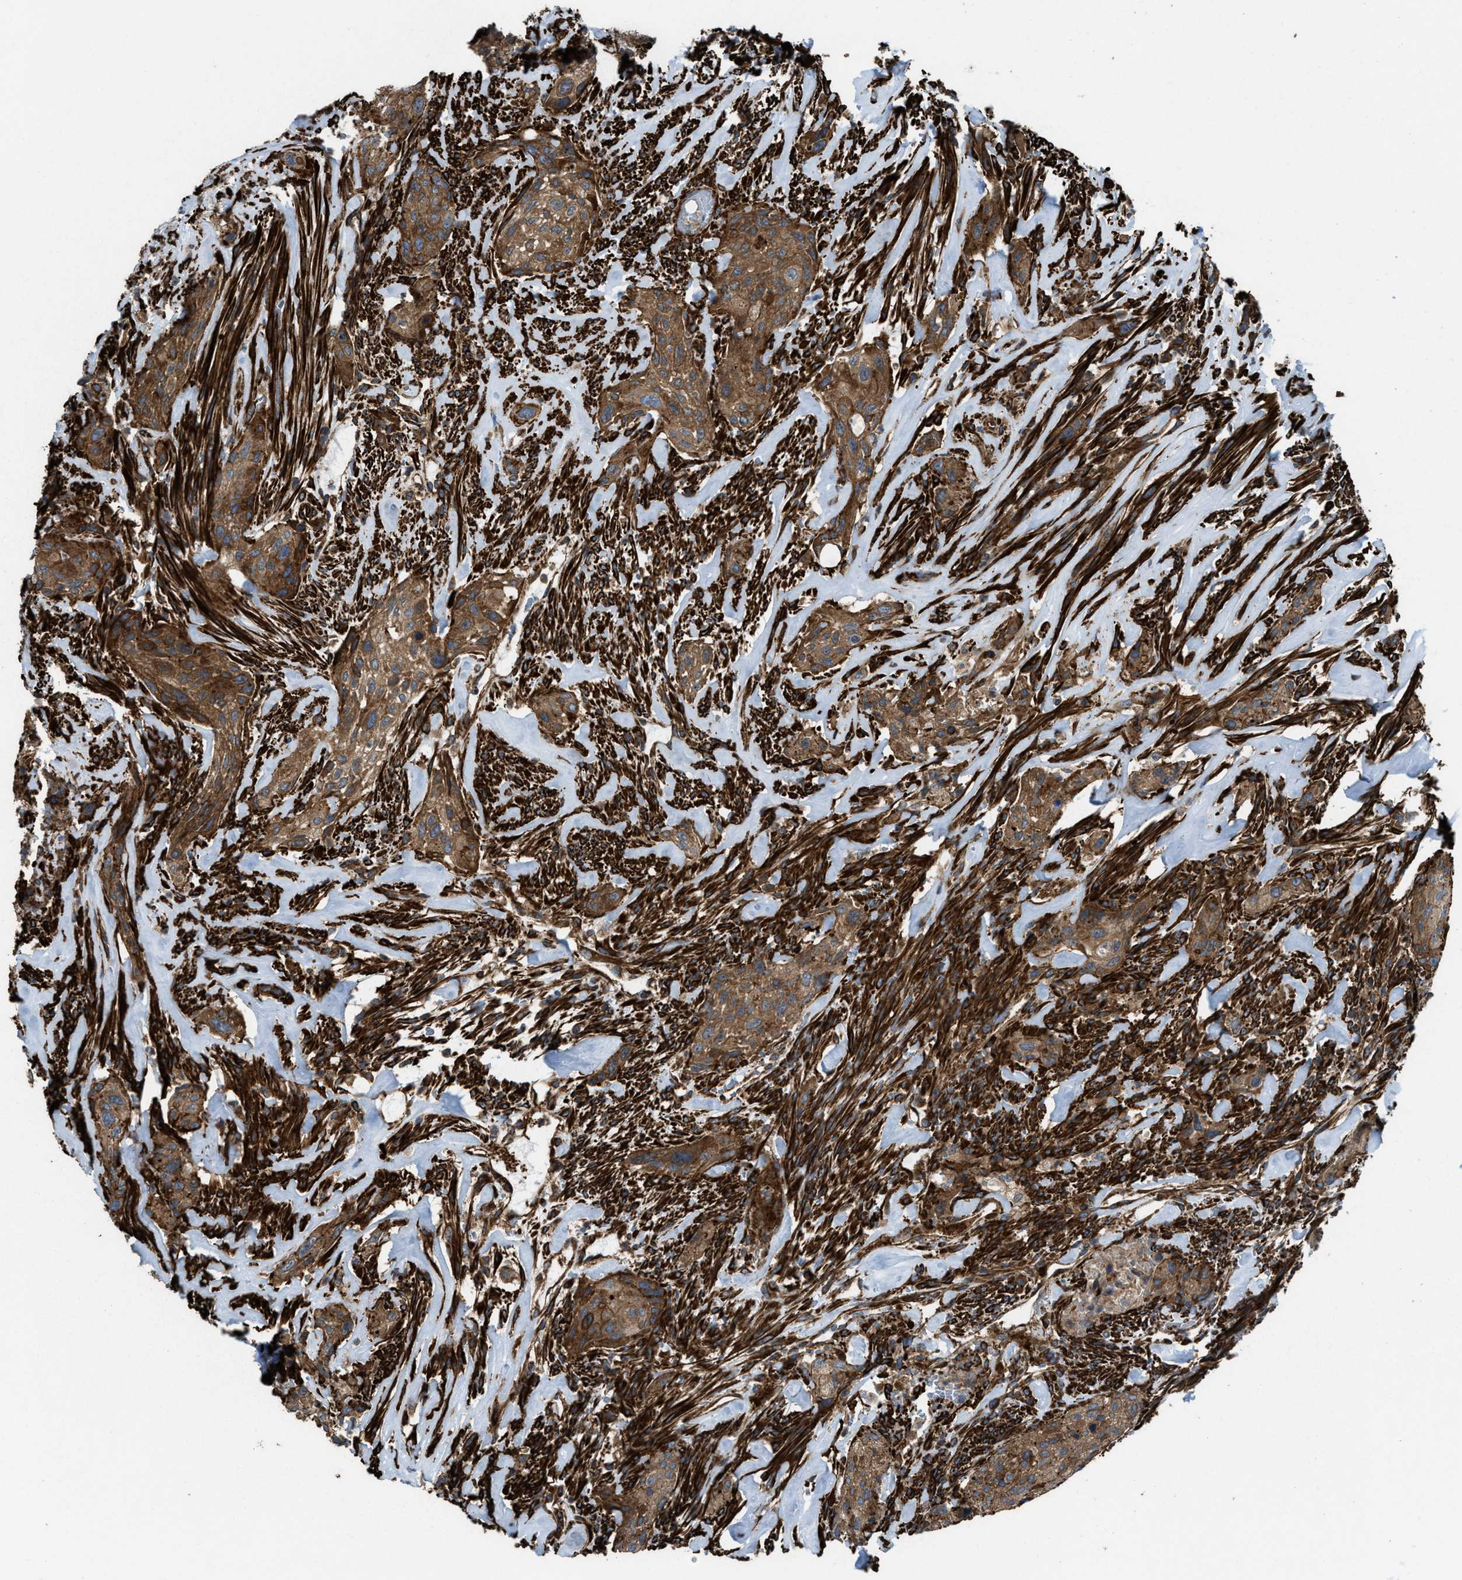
{"staining": {"intensity": "strong", "quantity": ">75%", "location": "cytoplasmic/membranous"}, "tissue": "urothelial cancer", "cell_type": "Tumor cells", "image_type": "cancer", "snomed": [{"axis": "morphology", "description": "Urothelial carcinoma, Low grade"}, {"axis": "morphology", "description": "Urothelial carcinoma, High grade"}, {"axis": "topography", "description": "Urinary bladder"}], "caption": "Urothelial carcinoma (low-grade) stained with DAB immunohistochemistry reveals high levels of strong cytoplasmic/membranous staining in about >75% of tumor cells.", "gene": "EGLN1", "patient": {"sex": "male", "age": 35}}